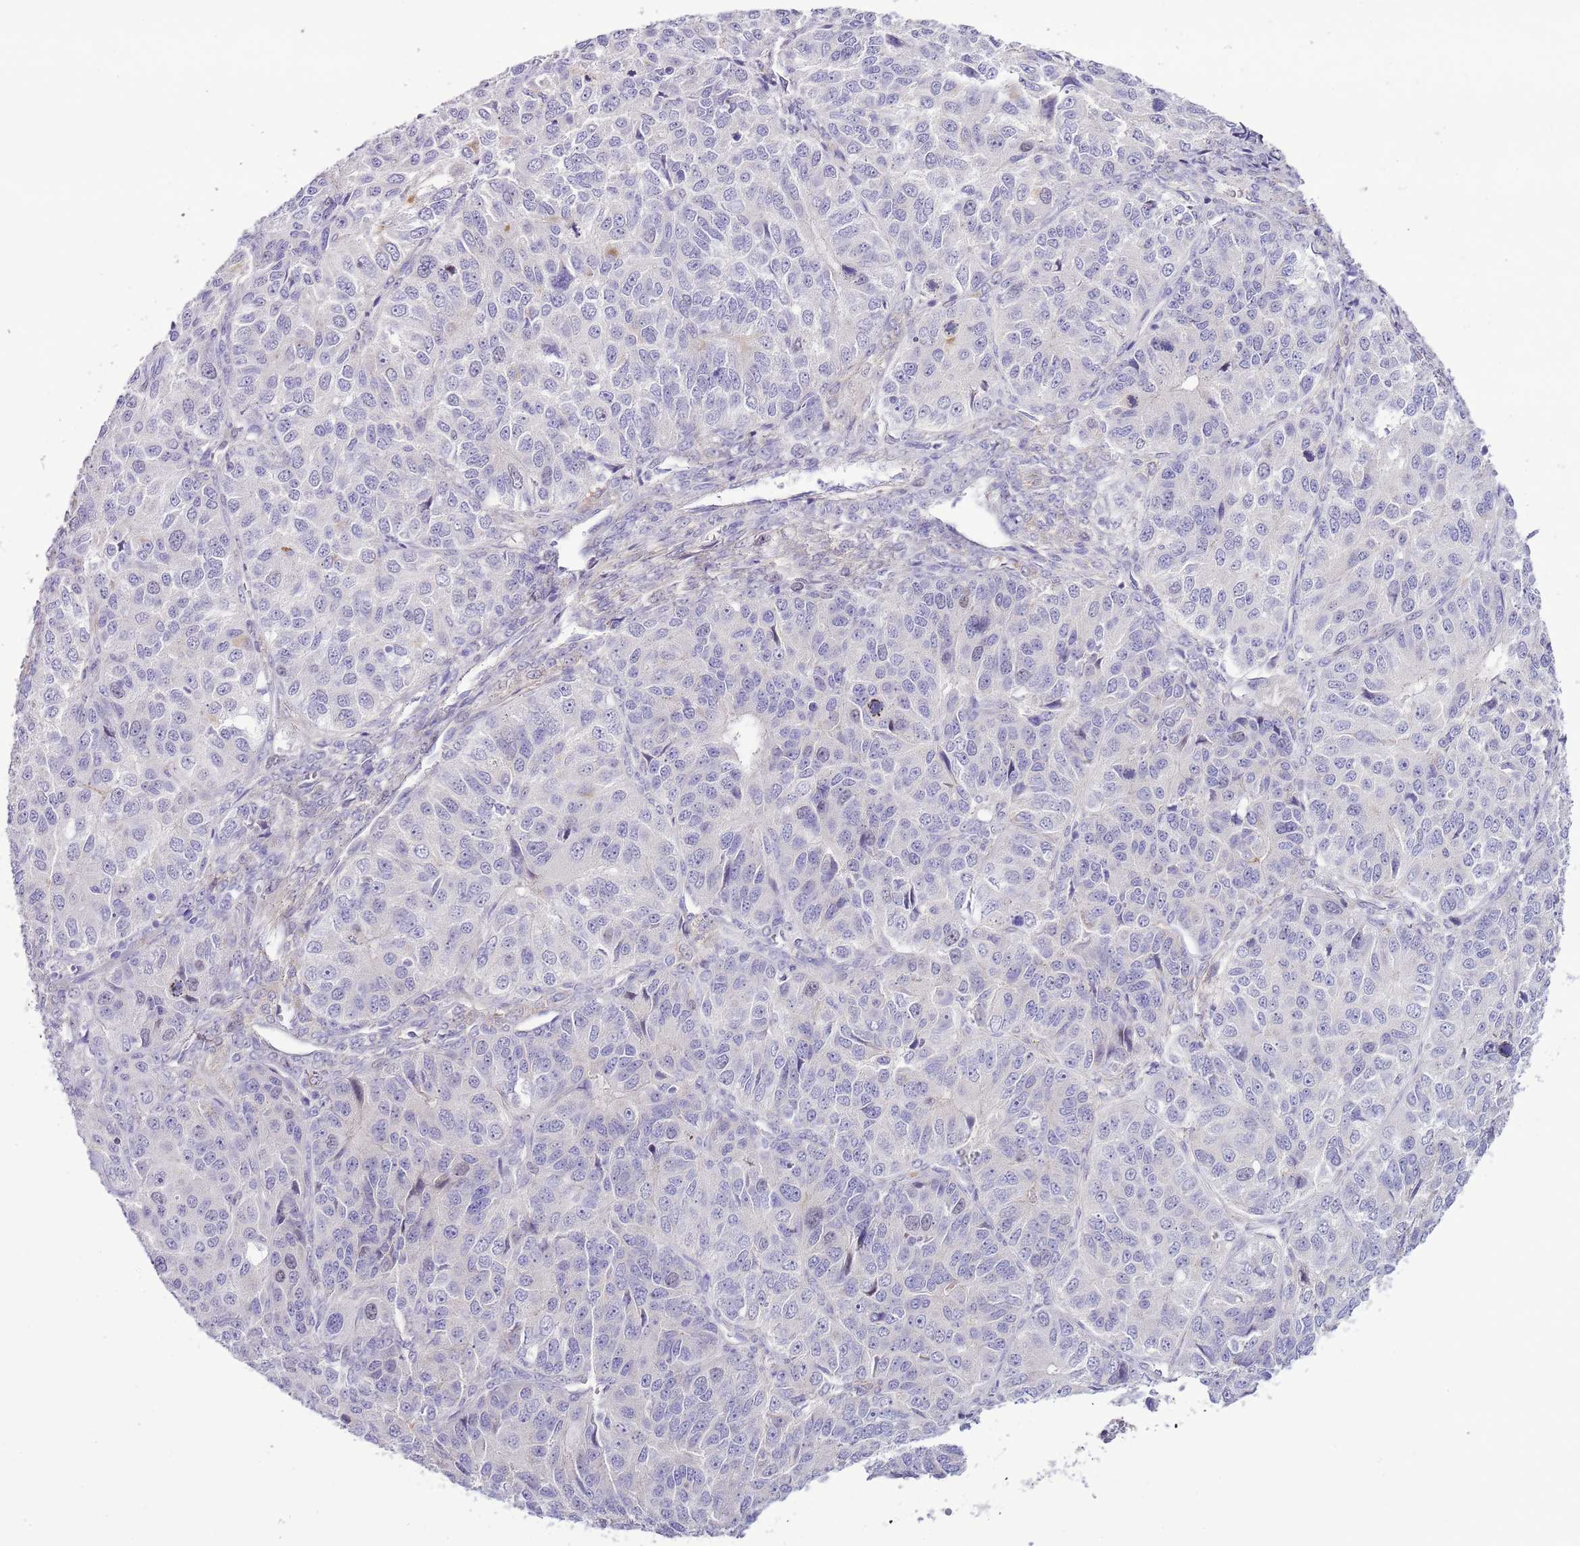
{"staining": {"intensity": "negative", "quantity": "none", "location": "none"}, "tissue": "ovarian cancer", "cell_type": "Tumor cells", "image_type": "cancer", "snomed": [{"axis": "morphology", "description": "Carcinoma, endometroid"}, {"axis": "topography", "description": "Ovary"}], "caption": "Tumor cells show no significant protein positivity in endometroid carcinoma (ovarian).", "gene": "FBRSL1", "patient": {"sex": "female", "age": 51}}